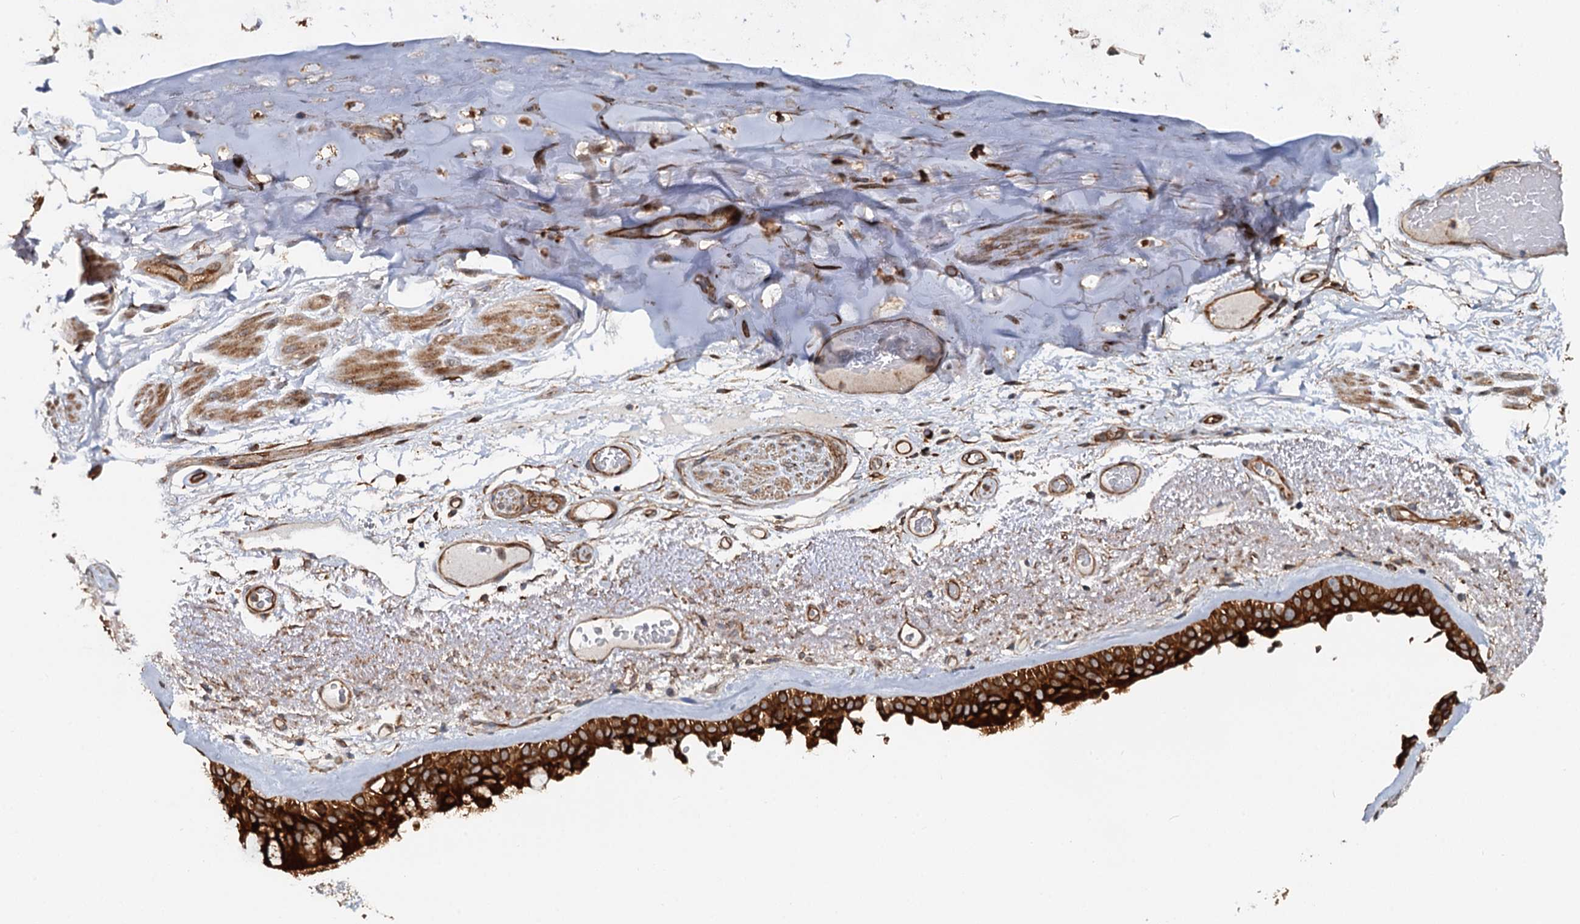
{"staining": {"intensity": "strong", "quantity": ">75%", "location": "cytoplasmic/membranous"}, "tissue": "bronchus", "cell_type": "Respiratory epithelial cells", "image_type": "normal", "snomed": [{"axis": "morphology", "description": "Normal tissue, NOS"}, {"axis": "morphology", "description": "Squamous cell carcinoma, NOS"}, {"axis": "topography", "description": "Lymph node"}, {"axis": "topography", "description": "Bronchus"}, {"axis": "topography", "description": "Lung"}], "caption": "This is an image of immunohistochemistry (IHC) staining of unremarkable bronchus, which shows strong positivity in the cytoplasmic/membranous of respiratory epithelial cells.", "gene": "LRRK2", "patient": {"sex": "male", "age": 66}}